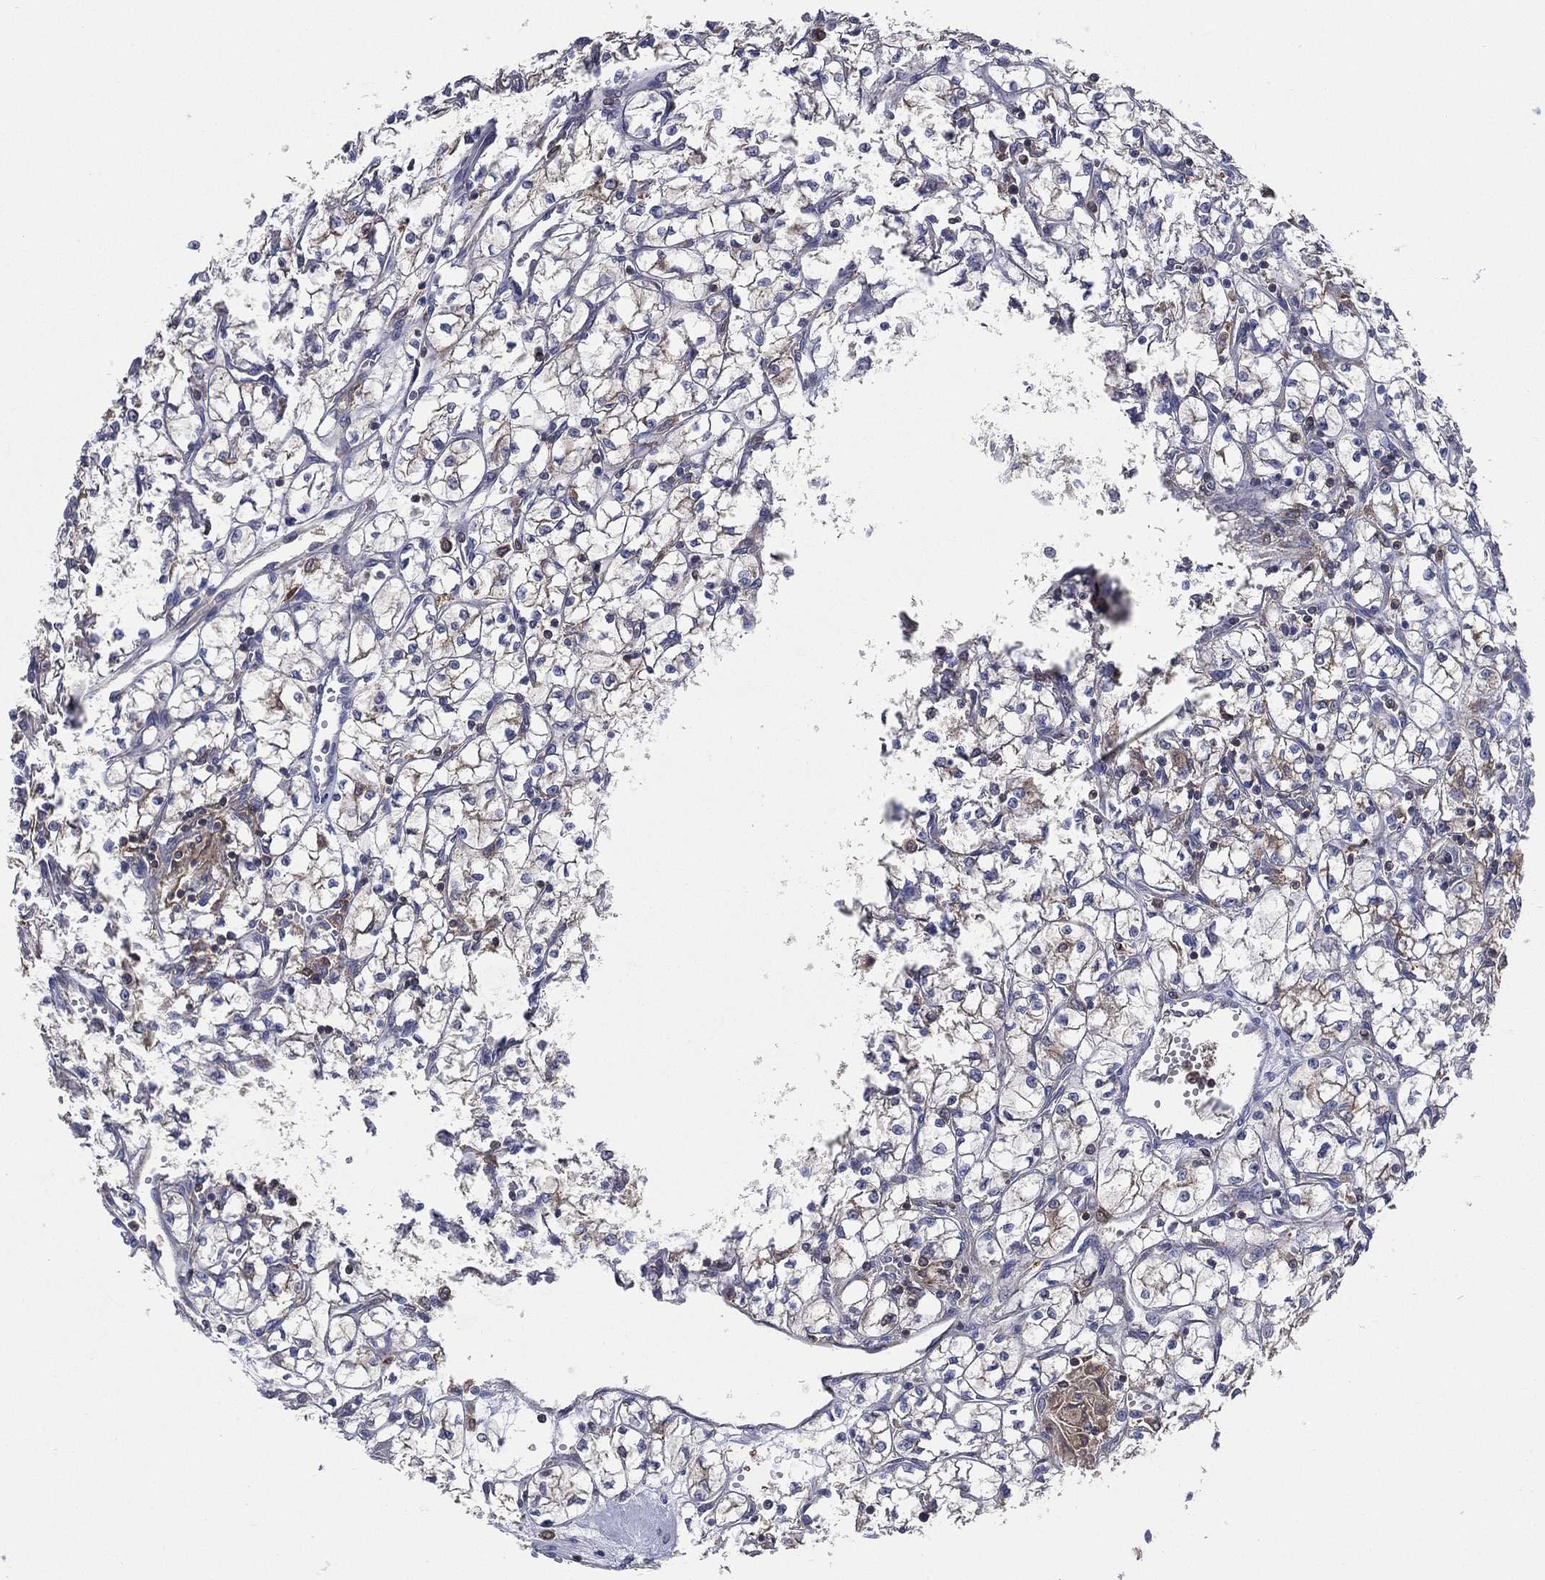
{"staining": {"intensity": "weak", "quantity": "<25%", "location": "cytoplasmic/membranous"}, "tissue": "renal cancer", "cell_type": "Tumor cells", "image_type": "cancer", "snomed": [{"axis": "morphology", "description": "Adenocarcinoma, NOS"}, {"axis": "topography", "description": "Kidney"}], "caption": "Protein analysis of renal cancer (adenocarcinoma) demonstrates no significant staining in tumor cells.", "gene": "SMPD3", "patient": {"sex": "female", "age": 64}}